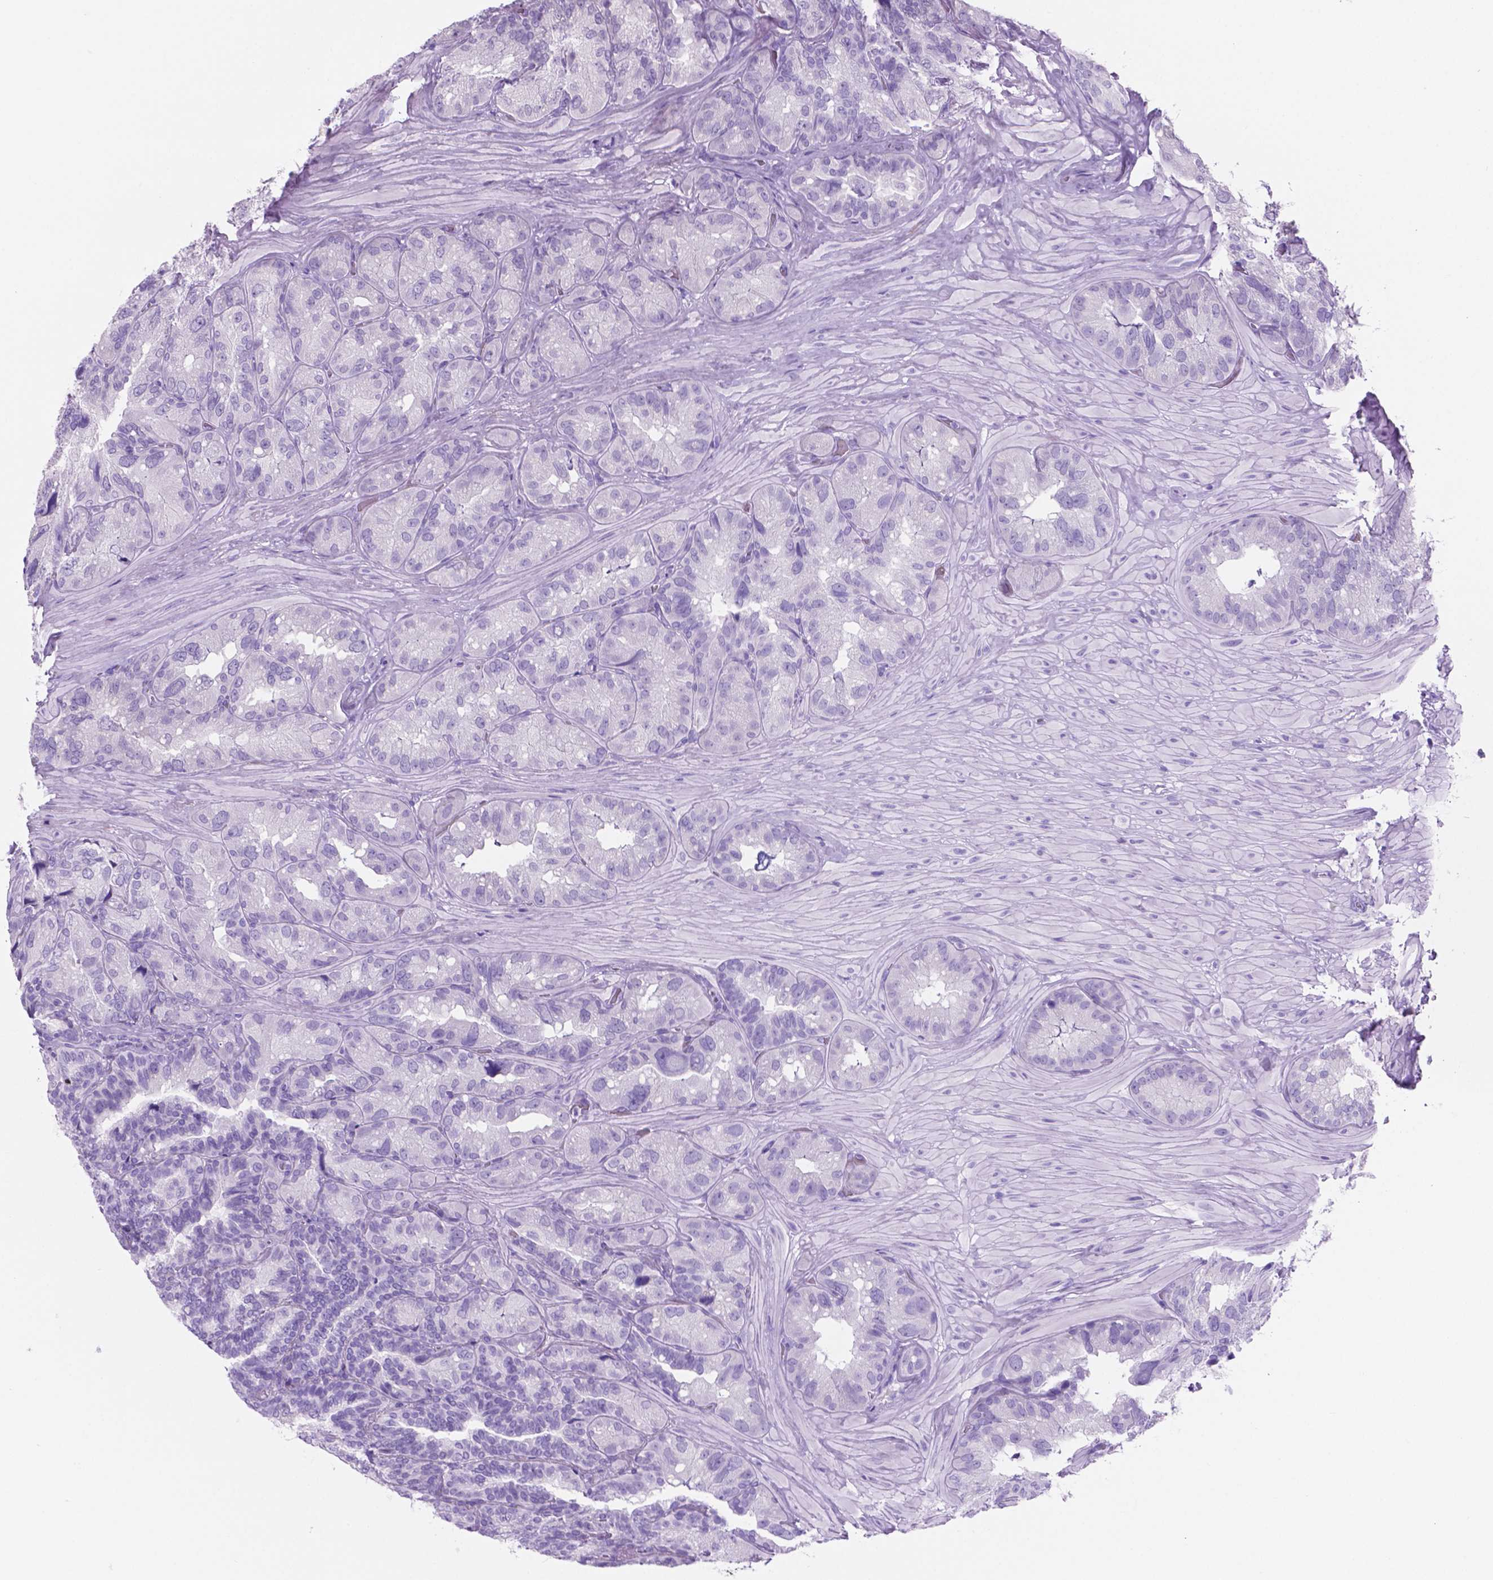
{"staining": {"intensity": "negative", "quantity": "none", "location": "none"}, "tissue": "seminal vesicle", "cell_type": "Glandular cells", "image_type": "normal", "snomed": [{"axis": "morphology", "description": "Normal tissue, NOS"}, {"axis": "topography", "description": "Seminal veicle"}], "caption": "Immunohistochemistry (IHC) histopathology image of unremarkable seminal vesicle stained for a protein (brown), which reveals no staining in glandular cells. (Stains: DAB IHC with hematoxylin counter stain, Microscopy: brightfield microscopy at high magnification).", "gene": "GRIN2B", "patient": {"sex": "male", "age": 60}}